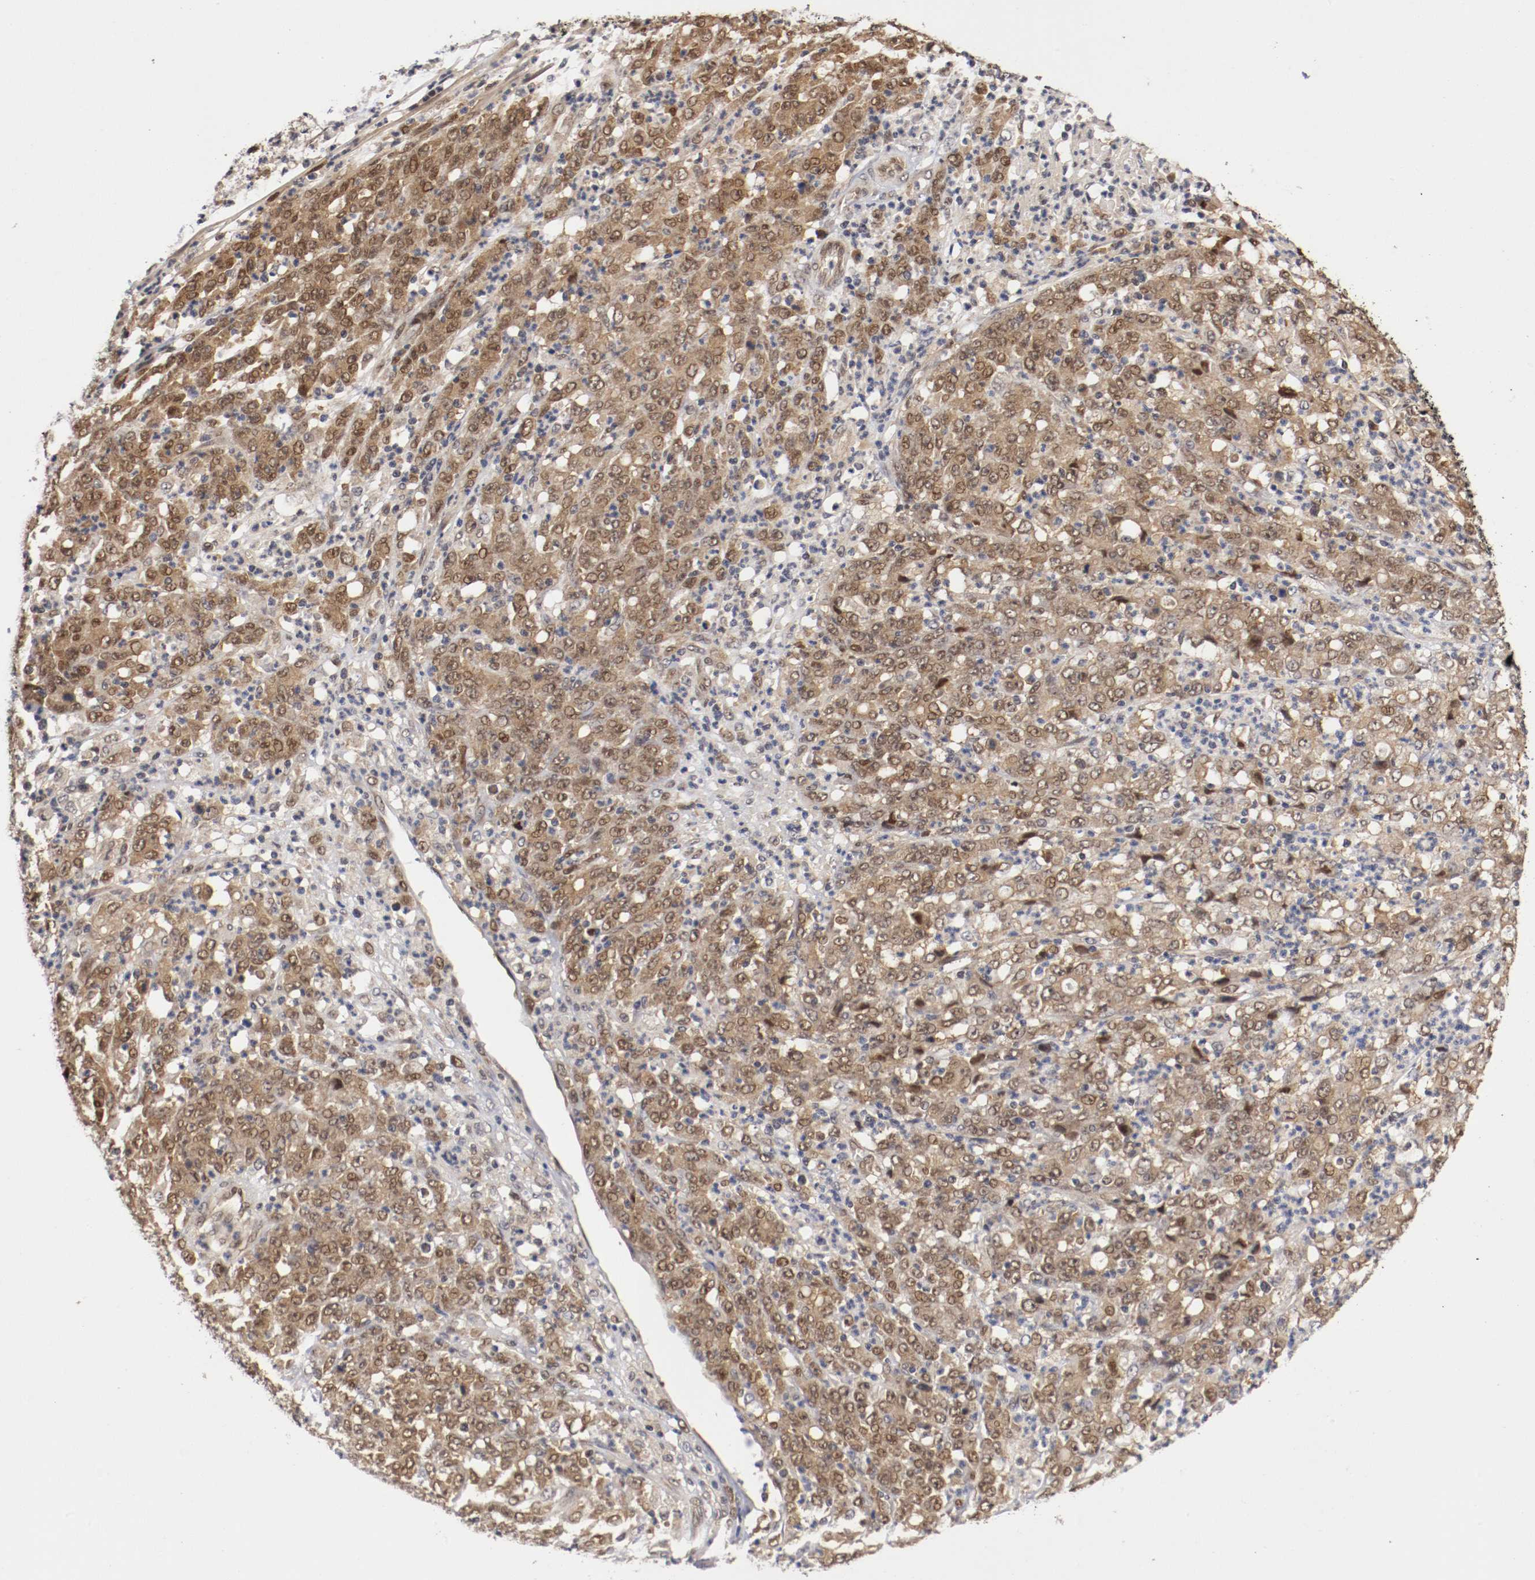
{"staining": {"intensity": "moderate", "quantity": ">75%", "location": "cytoplasmic/membranous,nuclear"}, "tissue": "stomach cancer", "cell_type": "Tumor cells", "image_type": "cancer", "snomed": [{"axis": "morphology", "description": "Adenocarcinoma, NOS"}, {"axis": "topography", "description": "Stomach, lower"}], "caption": "A brown stain shows moderate cytoplasmic/membranous and nuclear staining of a protein in human stomach cancer tumor cells. The protein is shown in brown color, while the nuclei are stained blue.", "gene": "DNMT3B", "patient": {"sex": "female", "age": 71}}